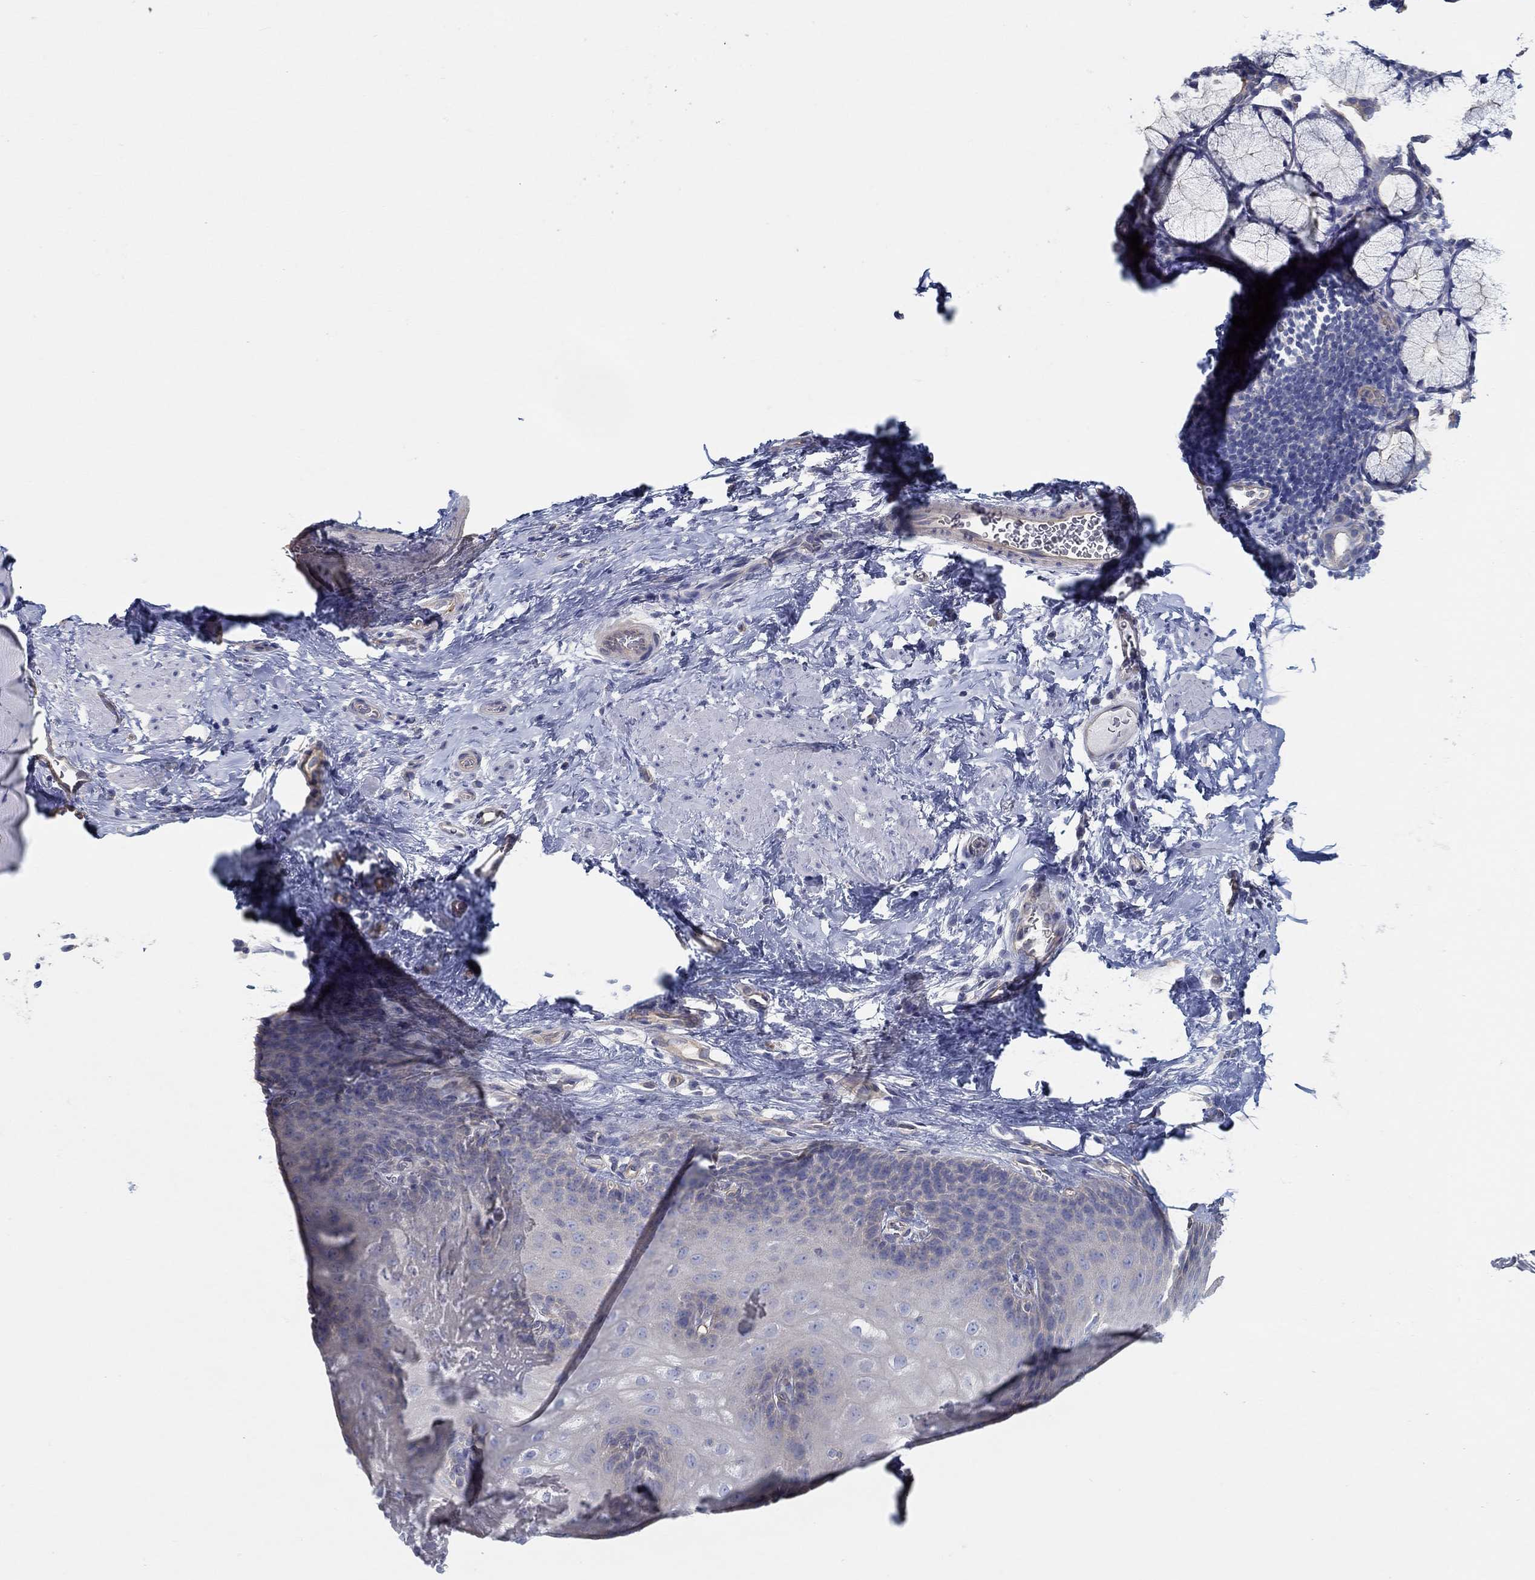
{"staining": {"intensity": "negative", "quantity": "none", "location": "none"}, "tissue": "esophagus", "cell_type": "Squamous epithelial cells", "image_type": "normal", "snomed": [{"axis": "morphology", "description": "Normal tissue, NOS"}, {"axis": "topography", "description": "Esophagus"}], "caption": "Immunohistochemistry image of normal esophagus: human esophagus stained with DAB demonstrates no significant protein staining in squamous epithelial cells. (Stains: DAB immunohistochemistry (IHC) with hematoxylin counter stain, Microscopy: brightfield microscopy at high magnification).", "gene": "BBOF1", "patient": {"sex": "male", "age": 64}}